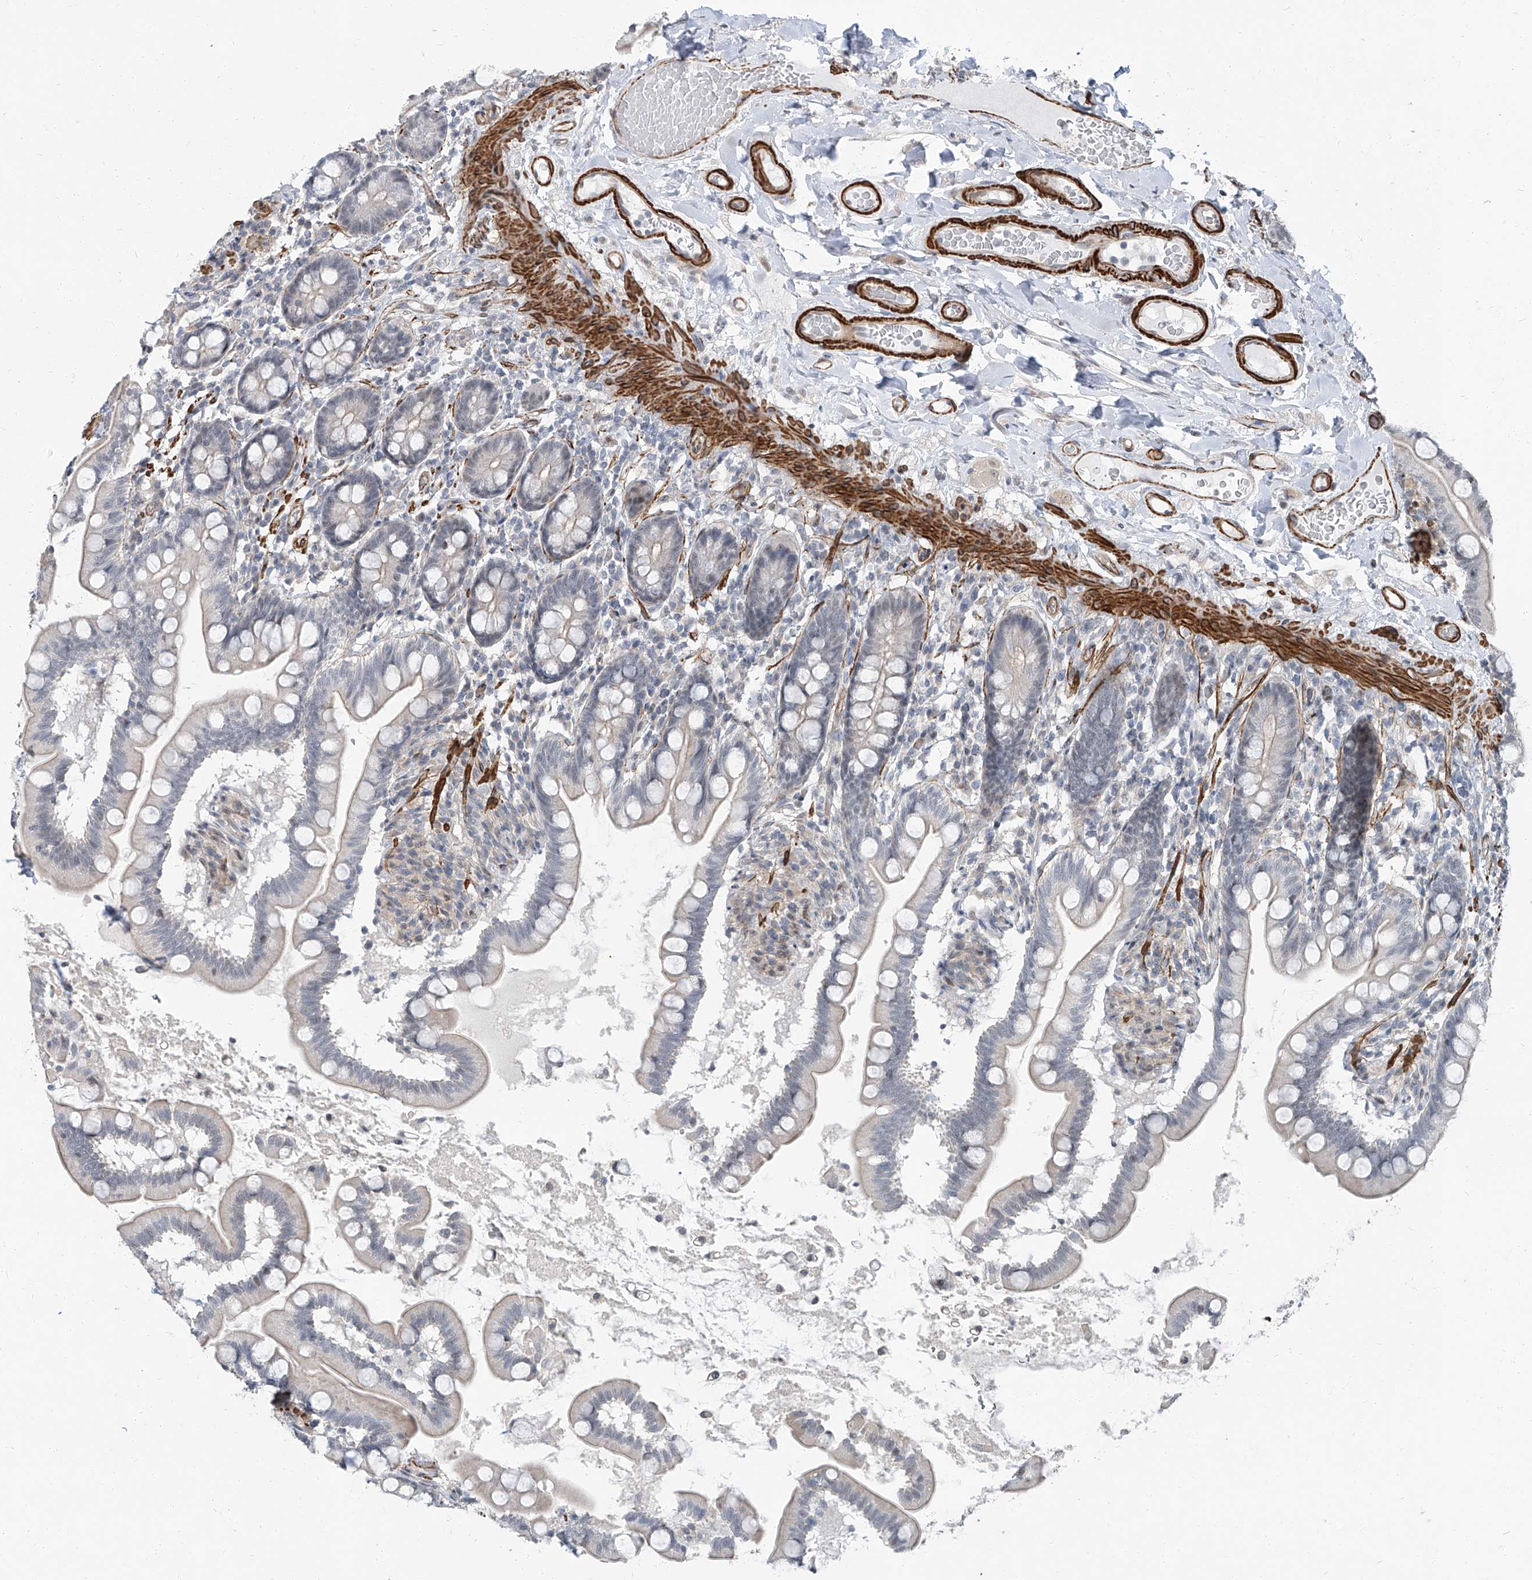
{"staining": {"intensity": "negative", "quantity": "none", "location": "none"}, "tissue": "small intestine", "cell_type": "Glandular cells", "image_type": "normal", "snomed": [{"axis": "morphology", "description": "Normal tissue, NOS"}, {"axis": "topography", "description": "Small intestine"}], "caption": "A high-resolution image shows IHC staining of normal small intestine, which shows no significant expression in glandular cells.", "gene": "TXLNB", "patient": {"sex": "female", "age": 64}}